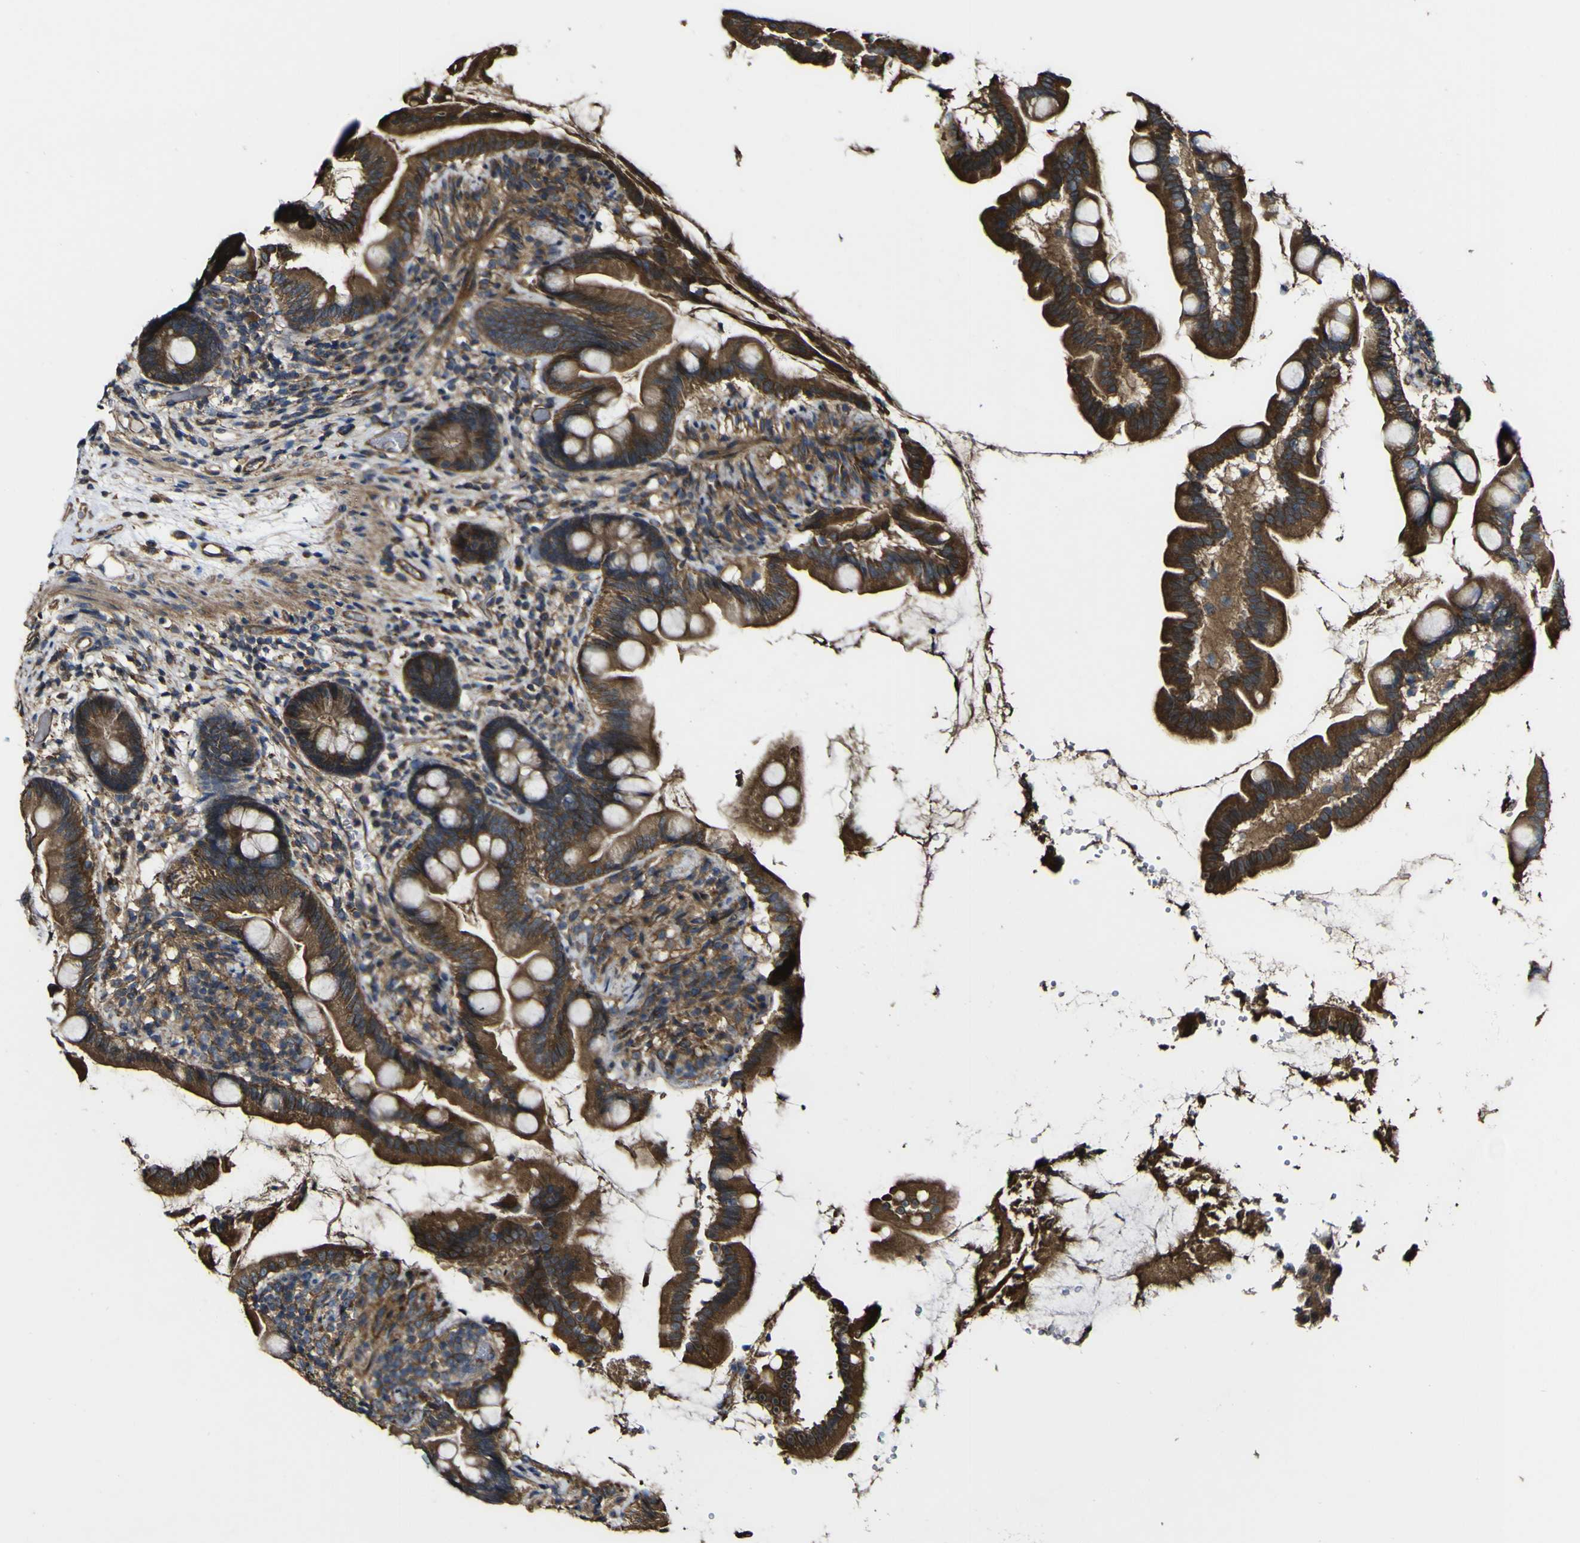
{"staining": {"intensity": "strong", "quantity": ">75%", "location": "cytoplasmic/membranous"}, "tissue": "small intestine", "cell_type": "Glandular cells", "image_type": "normal", "snomed": [{"axis": "morphology", "description": "Normal tissue, NOS"}, {"axis": "topography", "description": "Small intestine"}], "caption": "The immunohistochemical stain shows strong cytoplasmic/membranous positivity in glandular cells of unremarkable small intestine. (Stains: DAB (3,3'-diaminobenzidine) in brown, nuclei in blue, Microscopy: brightfield microscopy at high magnification).", "gene": "NAALADL2", "patient": {"sex": "female", "age": 56}}